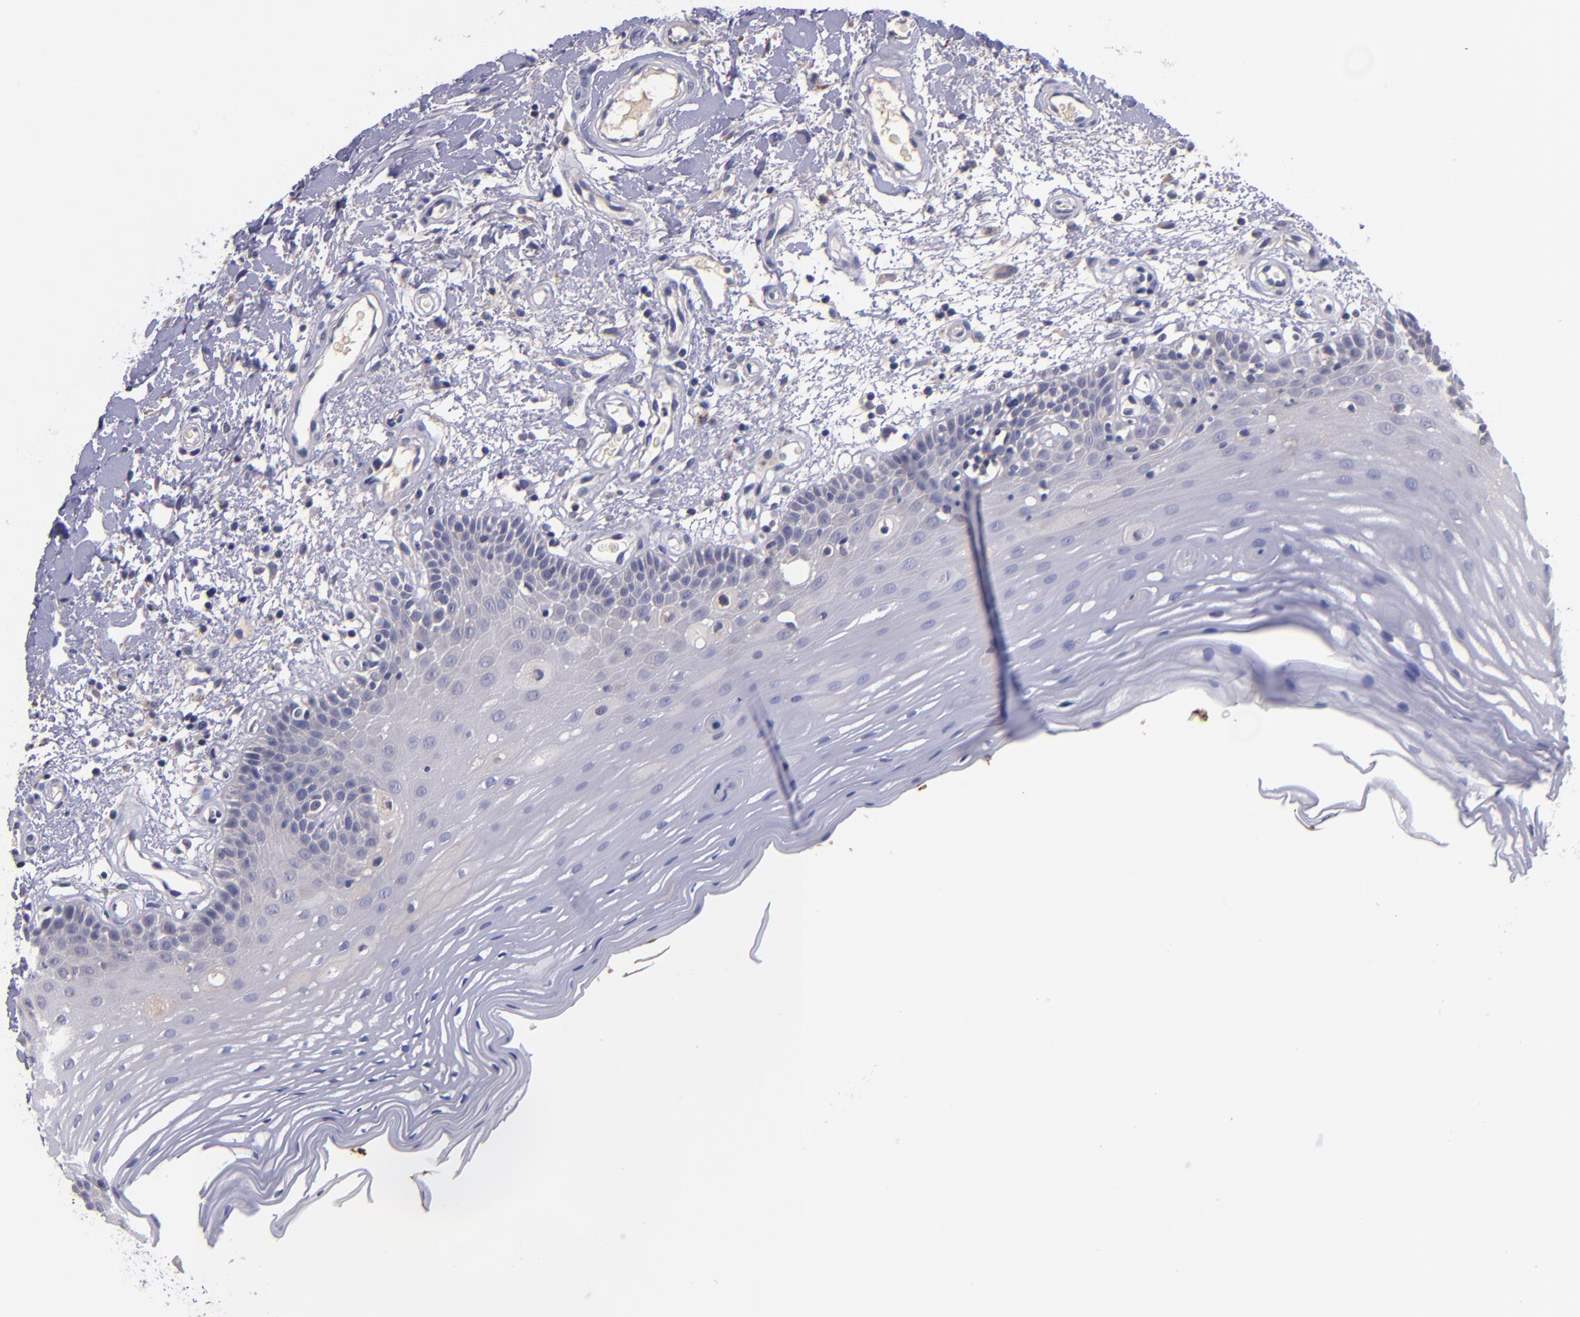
{"staining": {"intensity": "negative", "quantity": "none", "location": "none"}, "tissue": "oral mucosa", "cell_type": "Squamous epithelial cells", "image_type": "normal", "snomed": [{"axis": "morphology", "description": "Normal tissue, NOS"}, {"axis": "morphology", "description": "Squamous cell carcinoma, NOS"}, {"axis": "topography", "description": "Skeletal muscle"}, {"axis": "topography", "description": "Oral tissue"}, {"axis": "topography", "description": "Head-Neck"}], "caption": "A micrograph of human oral mucosa is negative for staining in squamous epithelial cells. Brightfield microscopy of immunohistochemistry stained with DAB (3,3'-diaminobenzidine) (brown) and hematoxylin (blue), captured at high magnification.", "gene": "RBP4", "patient": {"sex": "male", "age": 71}}